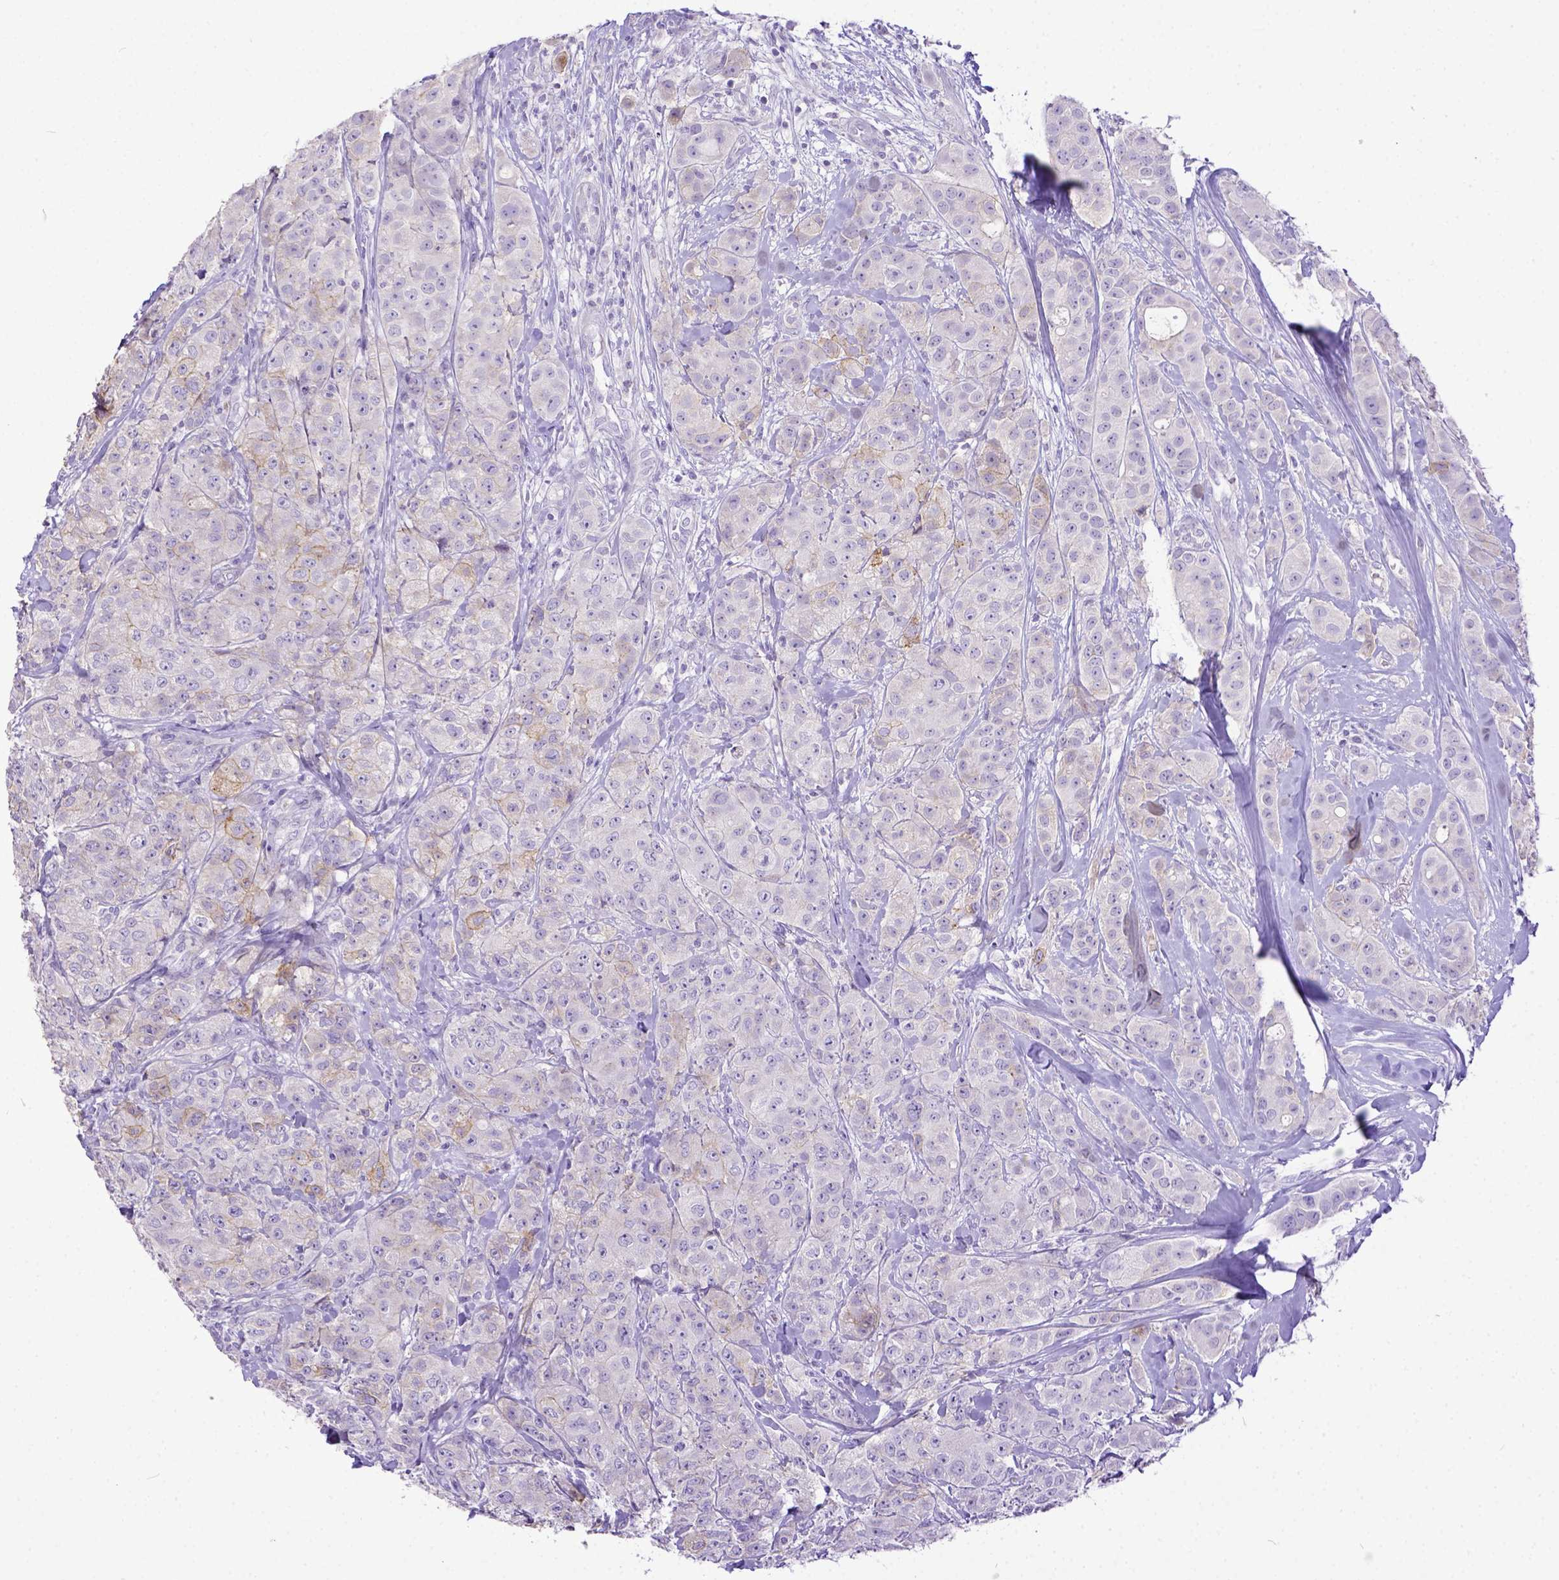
{"staining": {"intensity": "weak", "quantity": "<25%", "location": "cytoplasmic/membranous"}, "tissue": "breast cancer", "cell_type": "Tumor cells", "image_type": "cancer", "snomed": [{"axis": "morphology", "description": "Duct carcinoma"}, {"axis": "topography", "description": "Breast"}], "caption": "Photomicrograph shows no significant protein expression in tumor cells of breast invasive ductal carcinoma.", "gene": "KIT", "patient": {"sex": "female", "age": 43}}